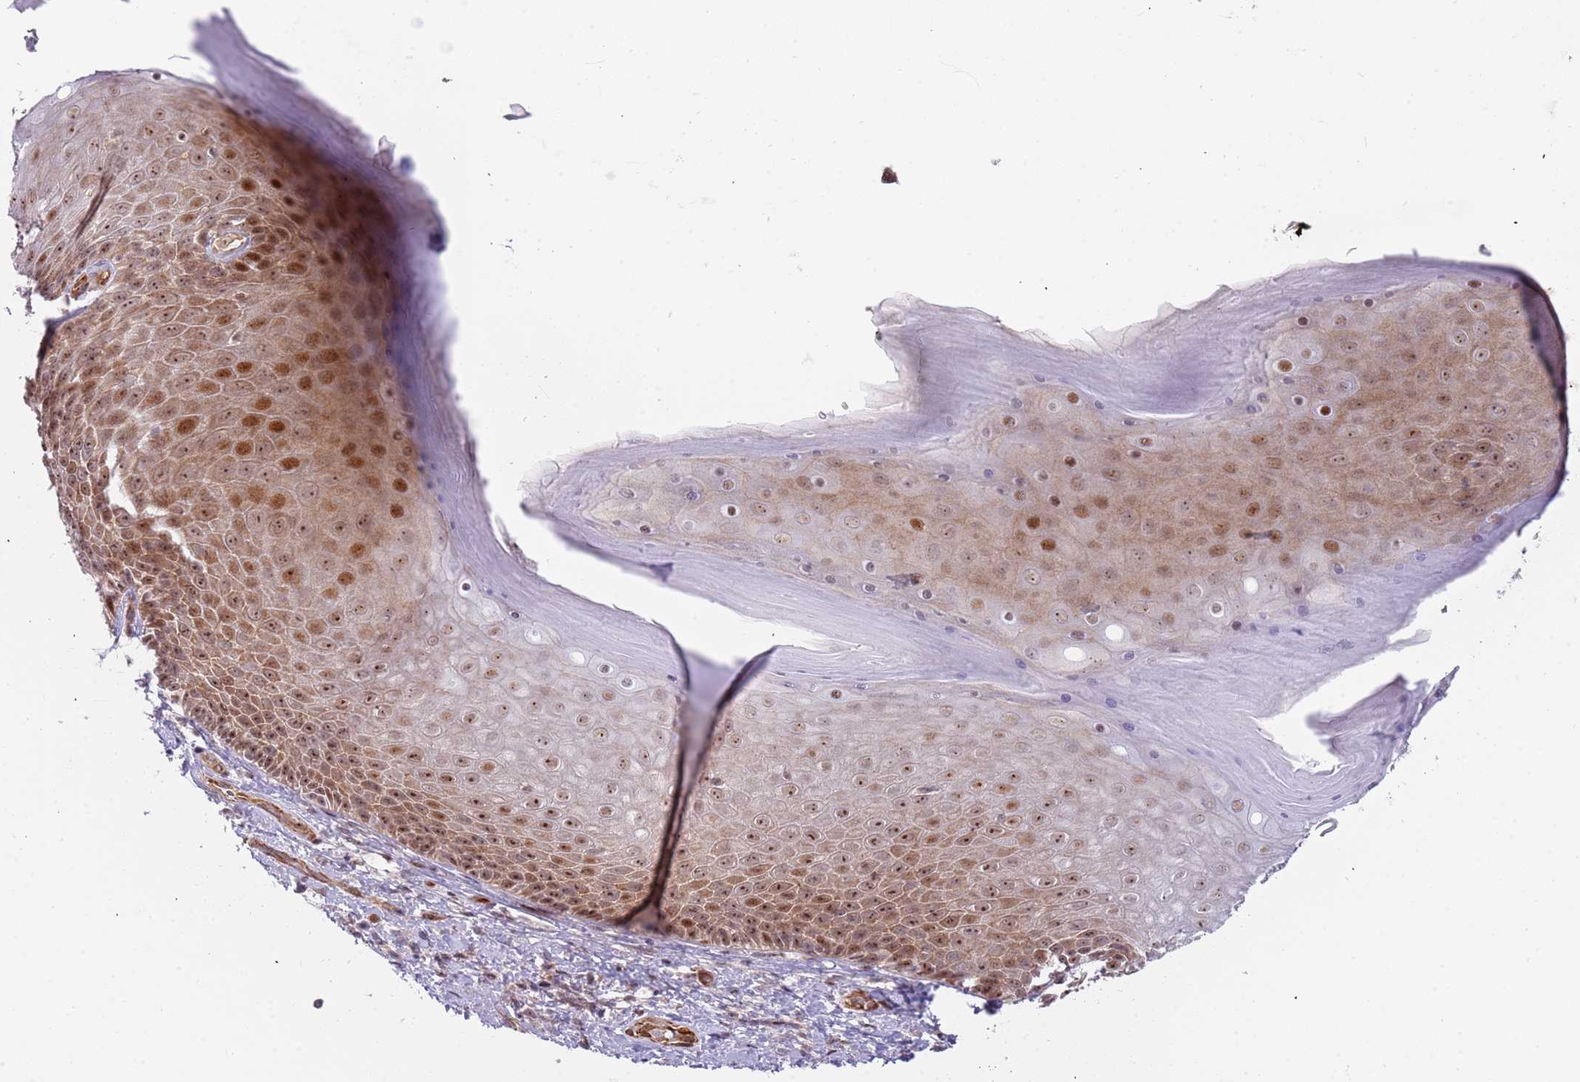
{"staining": {"intensity": "moderate", "quantity": "25%-75%", "location": "nuclear"}, "tissue": "skin", "cell_type": "Epidermal cells", "image_type": "normal", "snomed": [{"axis": "morphology", "description": "Normal tissue, NOS"}, {"axis": "topography", "description": "Anal"}, {"axis": "topography", "description": "Peripheral nerve tissue"}], "caption": "Brown immunohistochemical staining in benign human skin shows moderate nuclear expression in approximately 25%-75% of epidermal cells. Immunohistochemistry (ihc) stains the protein in brown and the nuclei are stained blue.", "gene": "LRMDA", "patient": {"sex": "male", "age": 53}}